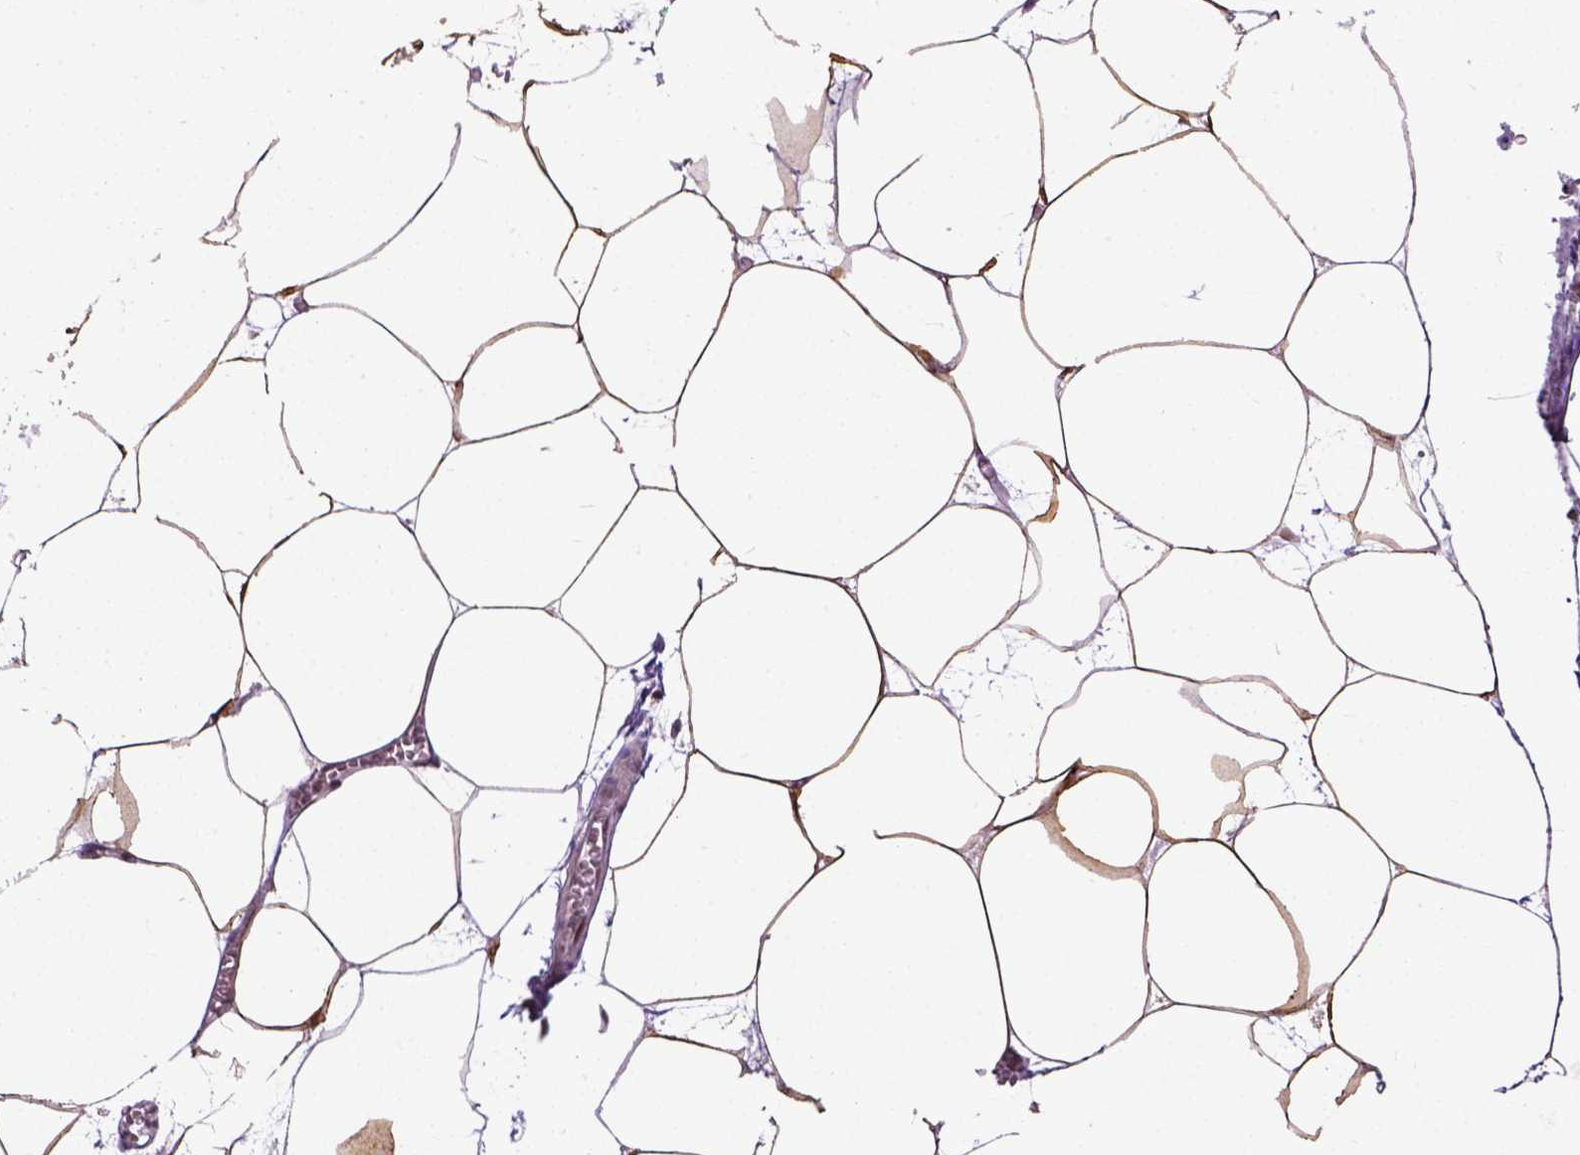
{"staining": {"intensity": "strong", "quantity": ">75%", "location": "cytoplasmic/membranous,nuclear"}, "tissue": "adipose tissue", "cell_type": "Adipocytes", "image_type": "normal", "snomed": [{"axis": "morphology", "description": "Normal tissue, NOS"}, {"axis": "topography", "description": "Adipose tissue"}, {"axis": "topography", "description": "Pancreas"}, {"axis": "topography", "description": "Peripheral nerve tissue"}], "caption": "DAB immunohistochemical staining of benign adipose tissue displays strong cytoplasmic/membranous,nuclear protein expression in approximately >75% of adipocytes.", "gene": "UBA3", "patient": {"sex": "female", "age": 58}}